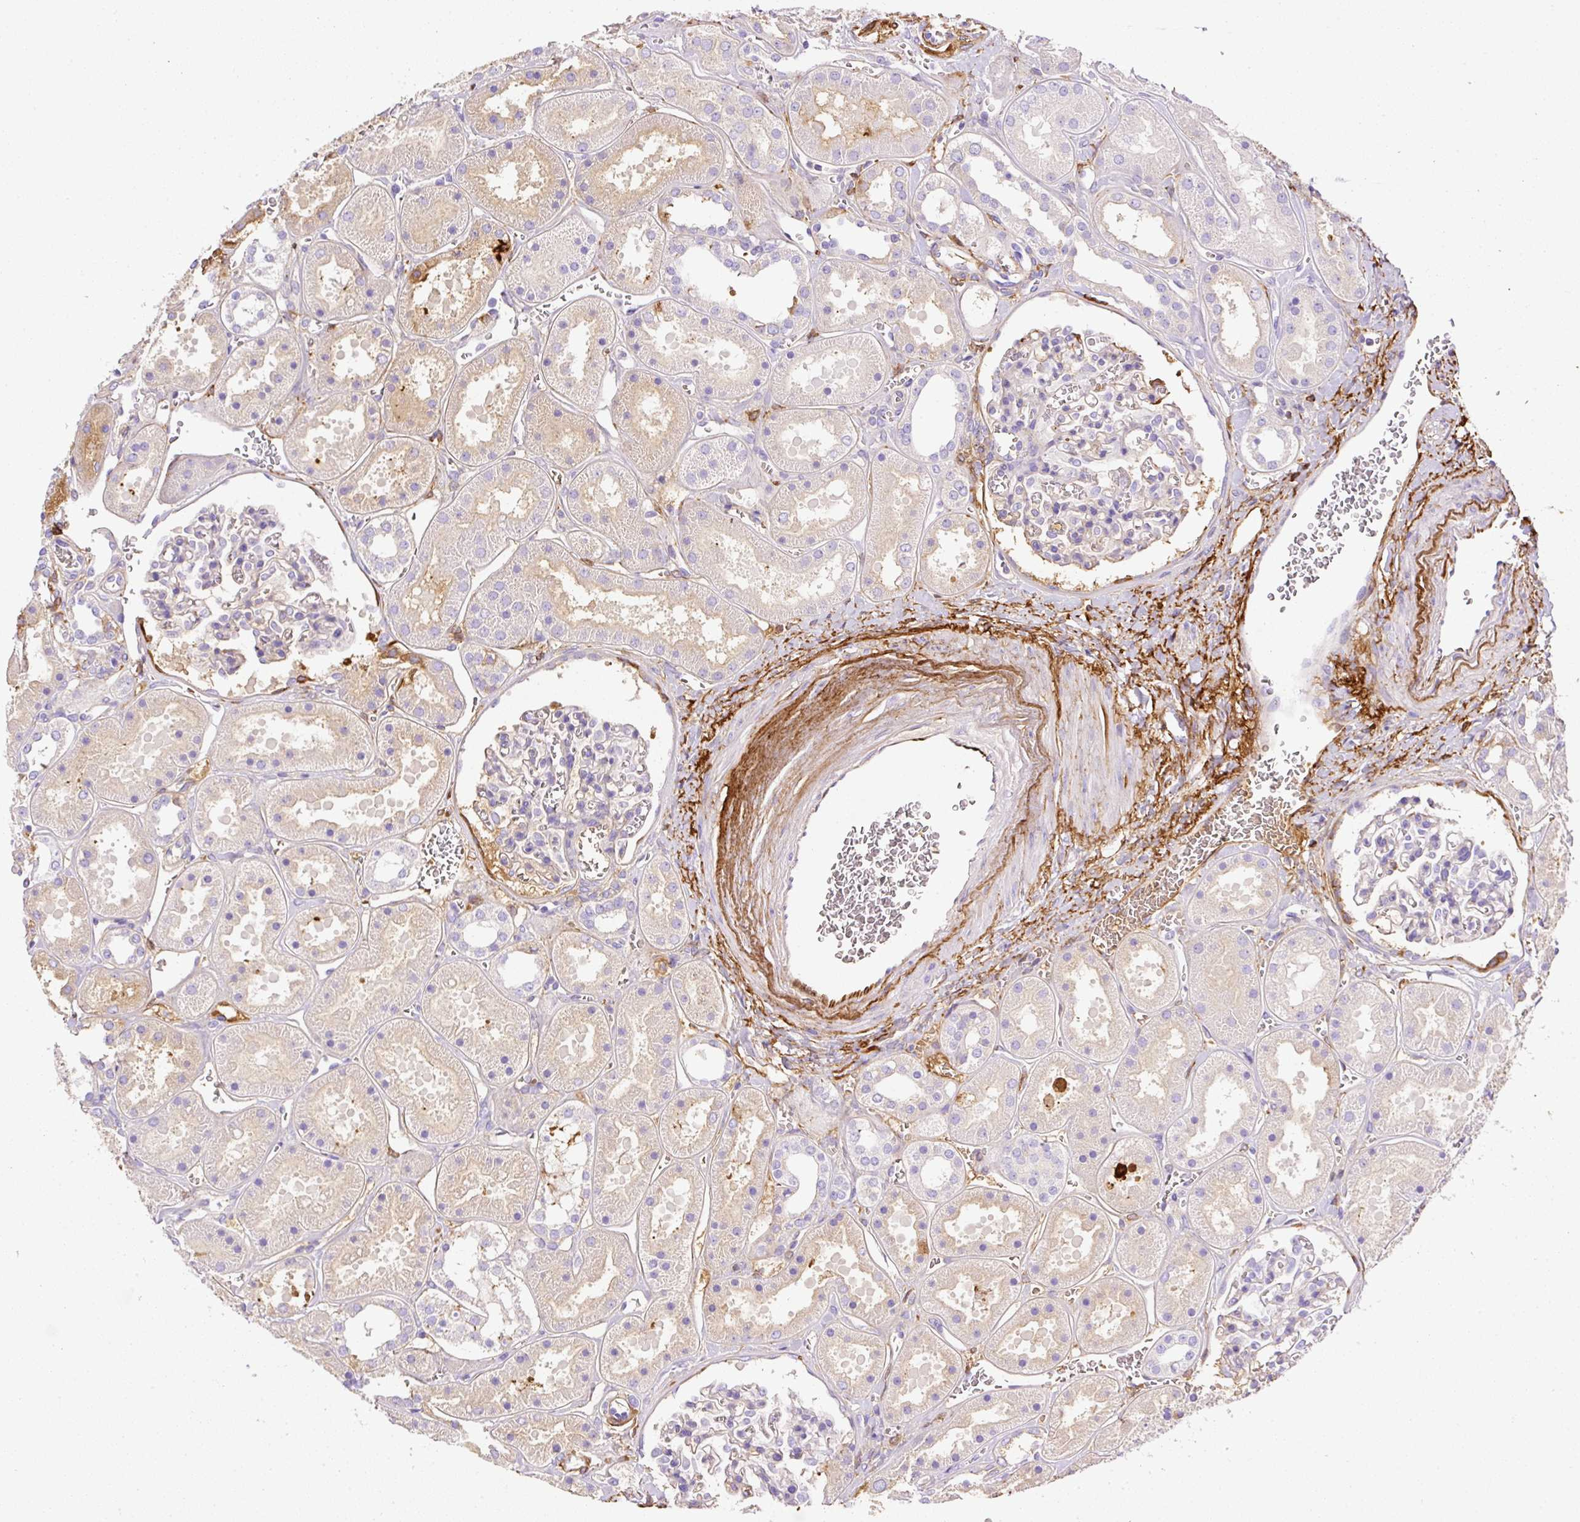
{"staining": {"intensity": "weak", "quantity": "<25%", "location": "cytoplasmic/membranous"}, "tissue": "kidney", "cell_type": "Cells in glomeruli", "image_type": "normal", "snomed": [{"axis": "morphology", "description": "Normal tissue, NOS"}, {"axis": "topography", "description": "Kidney"}], "caption": "IHC of benign kidney demonstrates no expression in cells in glomeruli.", "gene": "APCS", "patient": {"sex": "female", "age": 41}}